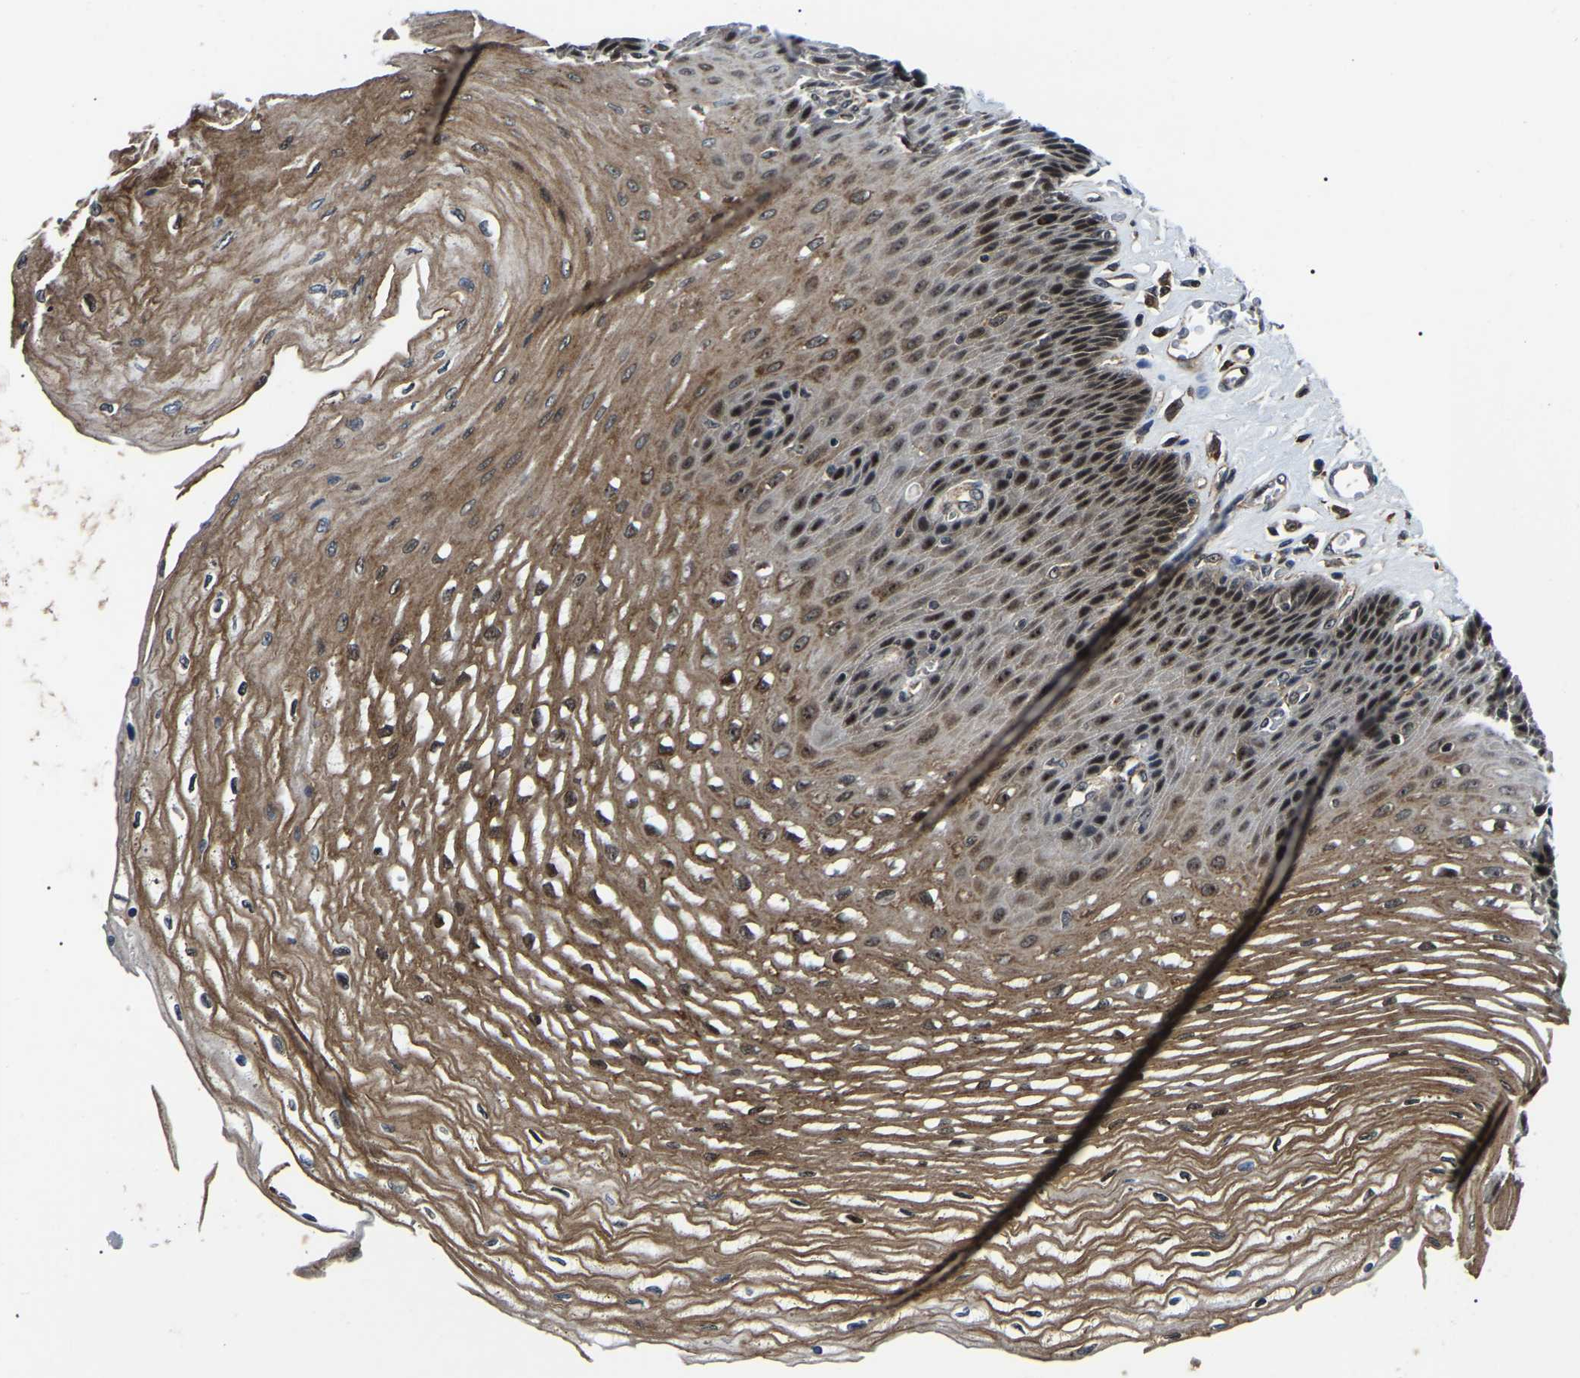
{"staining": {"intensity": "strong", "quantity": ">75%", "location": "cytoplasmic/membranous,nuclear"}, "tissue": "esophagus", "cell_type": "Squamous epithelial cells", "image_type": "normal", "snomed": [{"axis": "morphology", "description": "Normal tissue, NOS"}, {"axis": "topography", "description": "Esophagus"}], "caption": "Immunohistochemical staining of unremarkable esophagus exhibits high levels of strong cytoplasmic/membranous,nuclear expression in about >75% of squamous epithelial cells. Nuclei are stained in blue.", "gene": "RRP1B", "patient": {"sex": "female", "age": 72}}